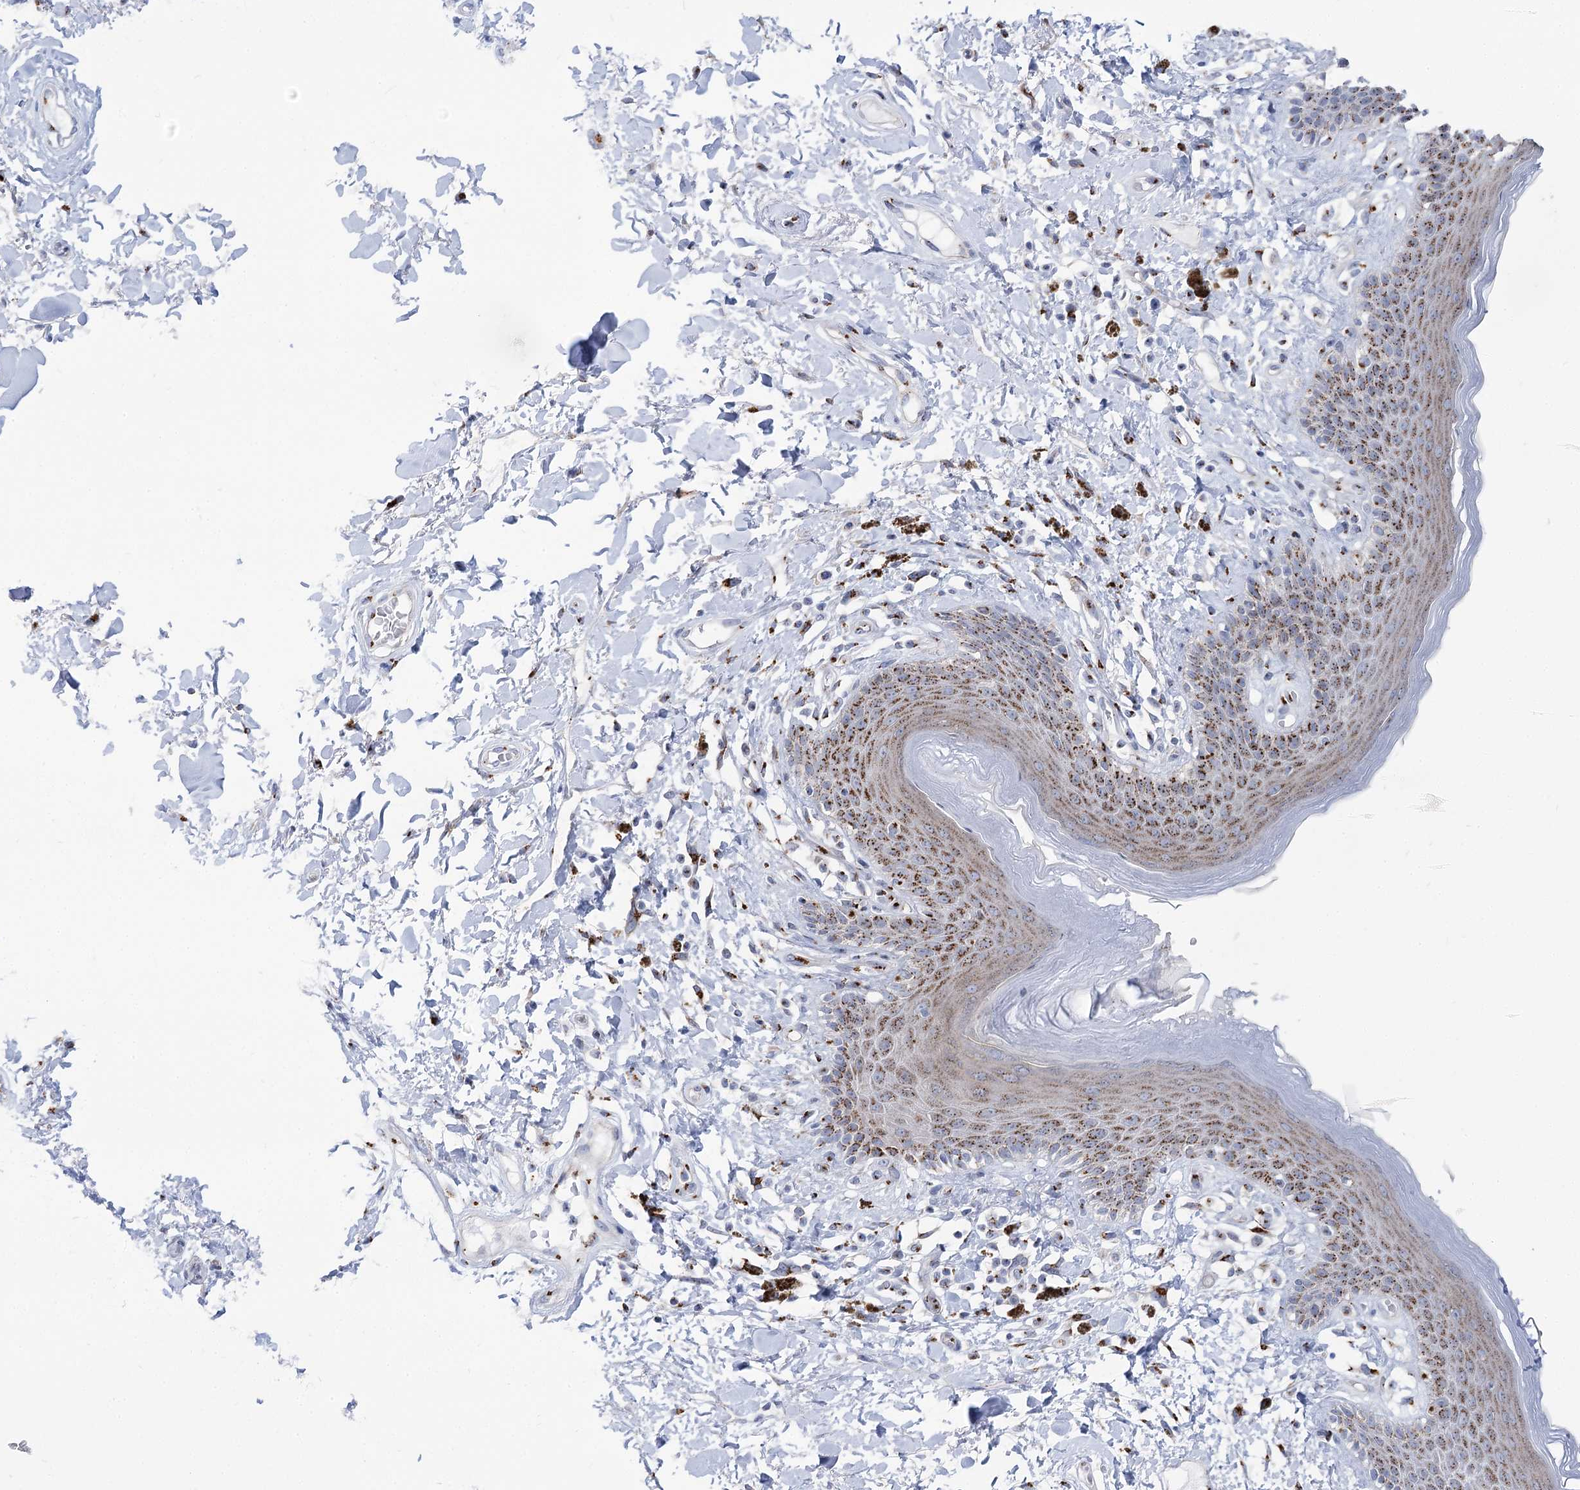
{"staining": {"intensity": "moderate", "quantity": ">75%", "location": "cytoplasmic/membranous"}, "tissue": "skin", "cell_type": "Epidermal cells", "image_type": "normal", "snomed": [{"axis": "morphology", "description": "Normal tissue, NOS"}, {"axis": "topography", "description": "Anal"}], "caption": "DAB immunohistochemical staining of unremarkable human skin reveals moderate cytoplasmic/membranous protein expression in about >75% of epidermal cells.", "gene": "TMEM165", "patient": {"sex": "female", "age": 78}}